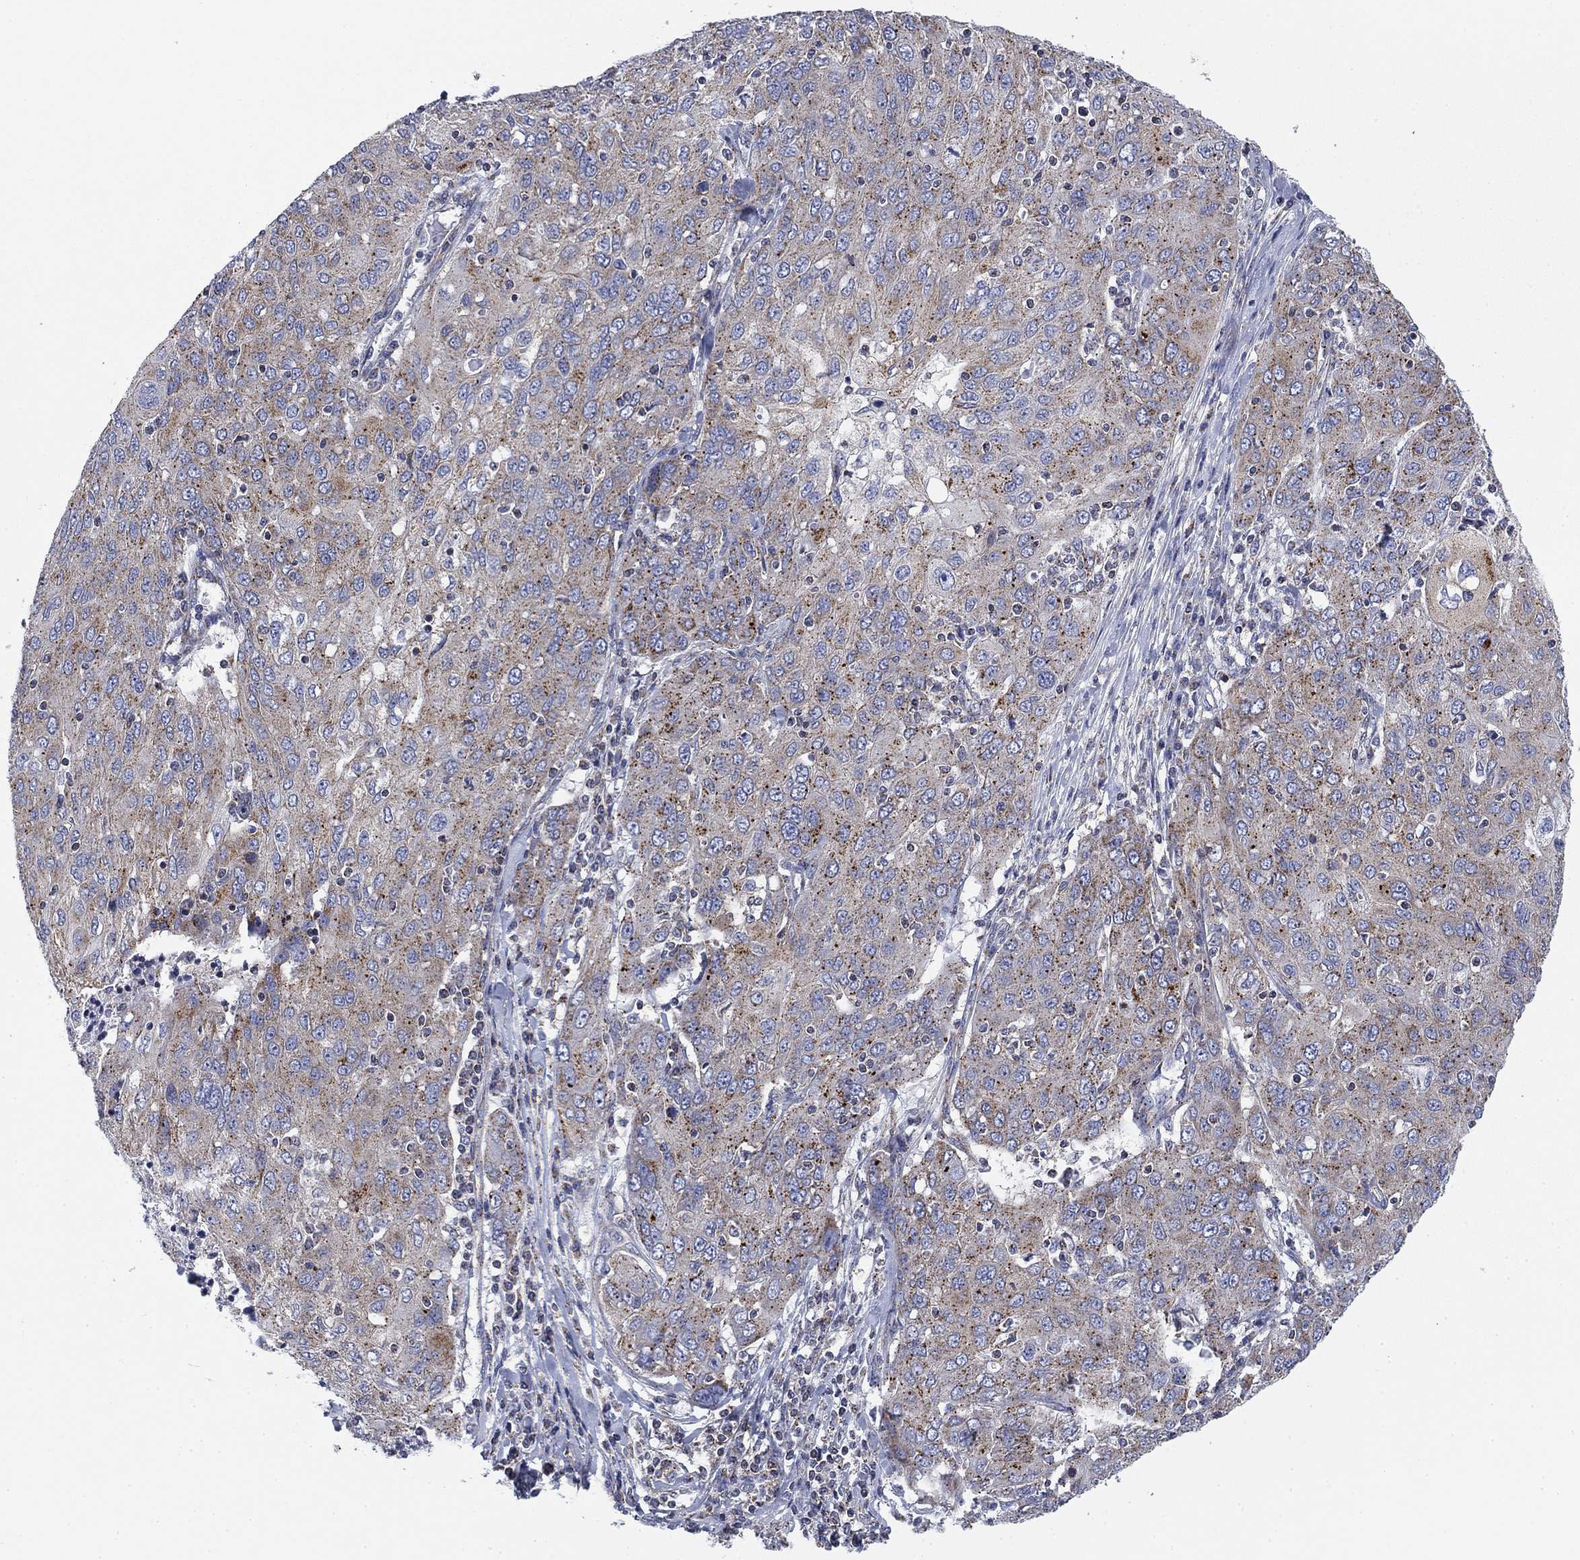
{"staining": {"intensity": "moderate", "quantity": "<25%", "location": "cytoplasmic/membranous"}, "tissue": "ovarian cancer", "cell_type": "Tumor cells", "image_type": "cancer", "snomed": [{"axis": "morphology", "description": "Carcinoma, endometroid"}, {"axis": "topography", "description": "Ovary"}], "caption": "This histopathology image reveals immunohistochemistry staining of human ovarian cancer, with low moderate cytoplasmic/membranous positivity in approximately <25% of tumor cells.", "gene": "NACAD", "patient": {"sex": "female", "age": 50}}